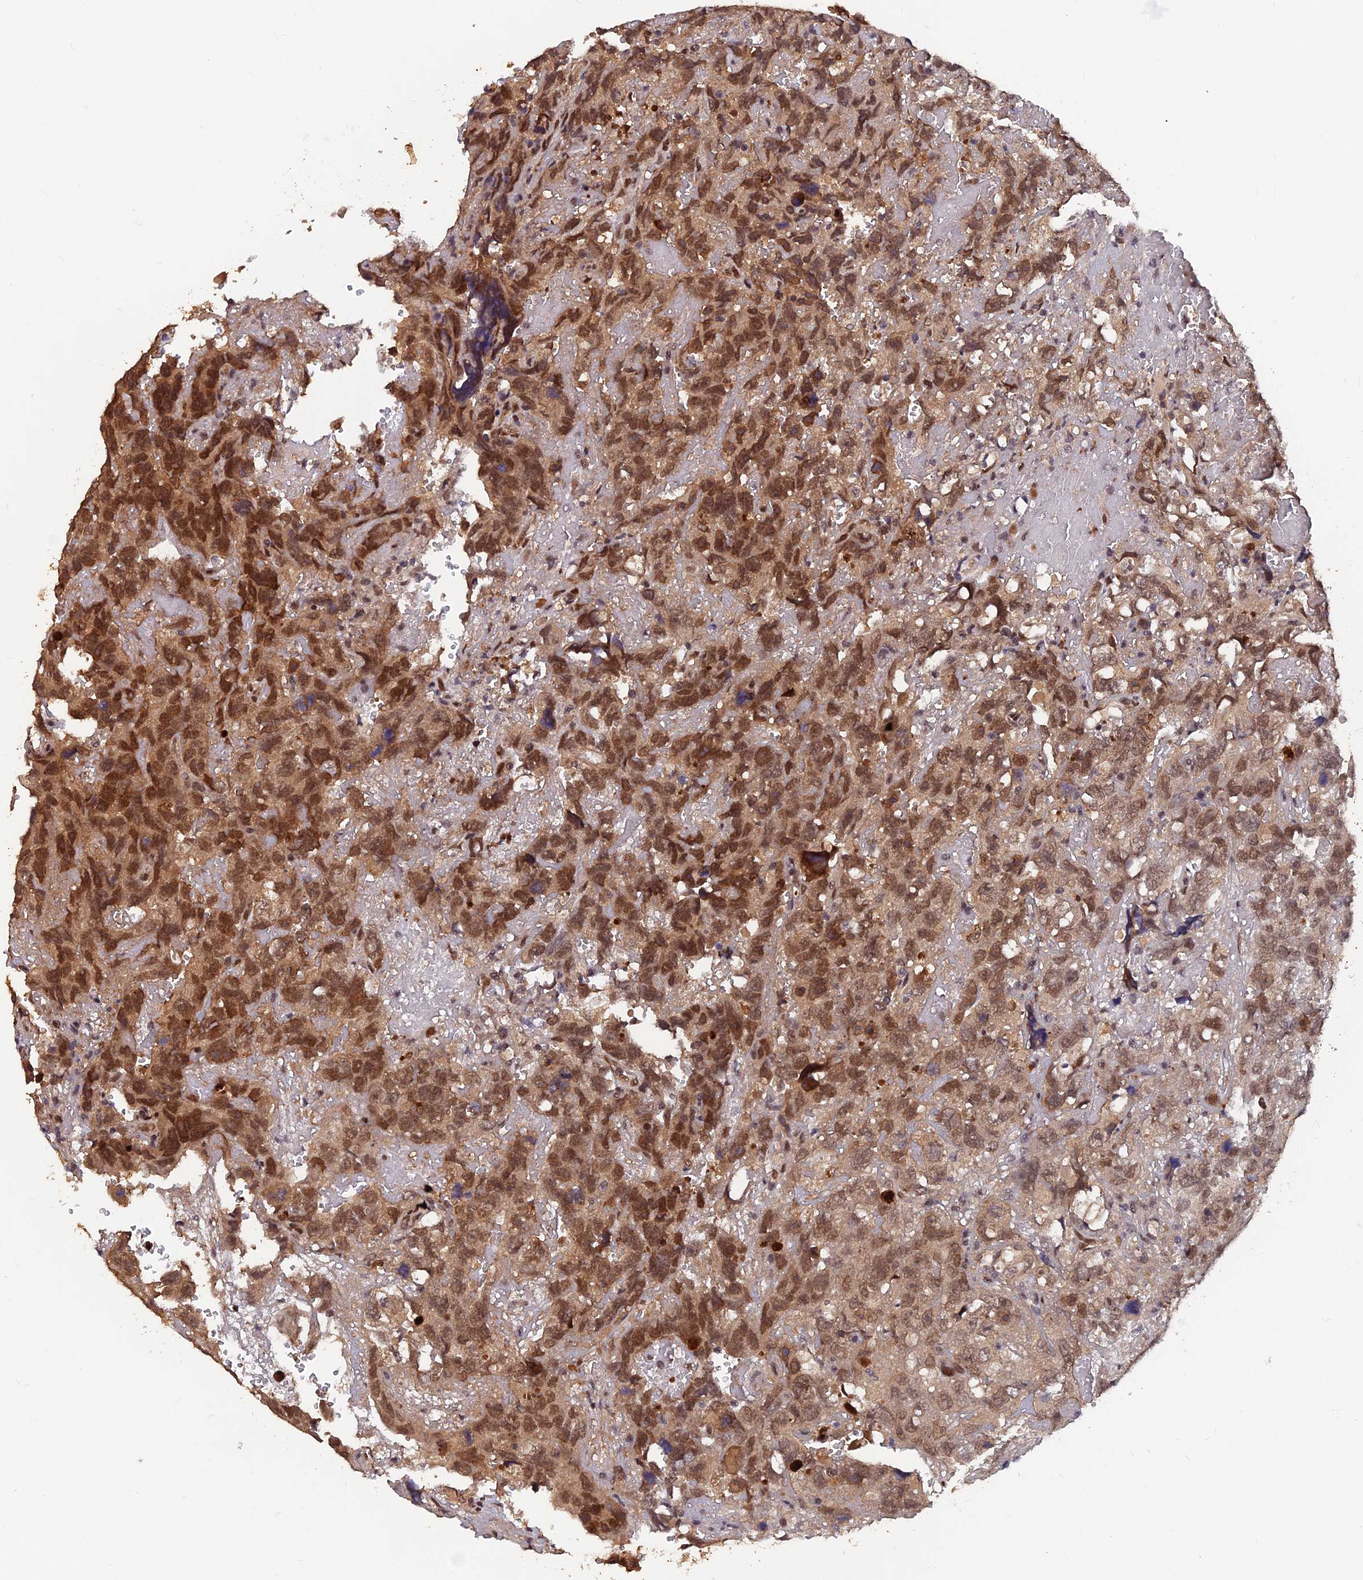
{"staining": {"intensity": "moderate", "quantity": ">75%", "location": "nuclear"}, "tissue": "testis cancer", "cell_type": "Tumor cells", "image_type": "cancer", "snomed": [{"axis": "morphology", "description": "Carcinoma, Embryonal, NOS"}, {"axis": "topography", "description": "Testis"}], "caption": "IHC histopathology image of testis cancer (embryonal carcinoma) stained for a protein (brown), which displays medium levels of moderate nuclear staining in about >75% of tumor cells.", "gene": "FAM53C", "patient": {"sex": "male", "age": 45}}